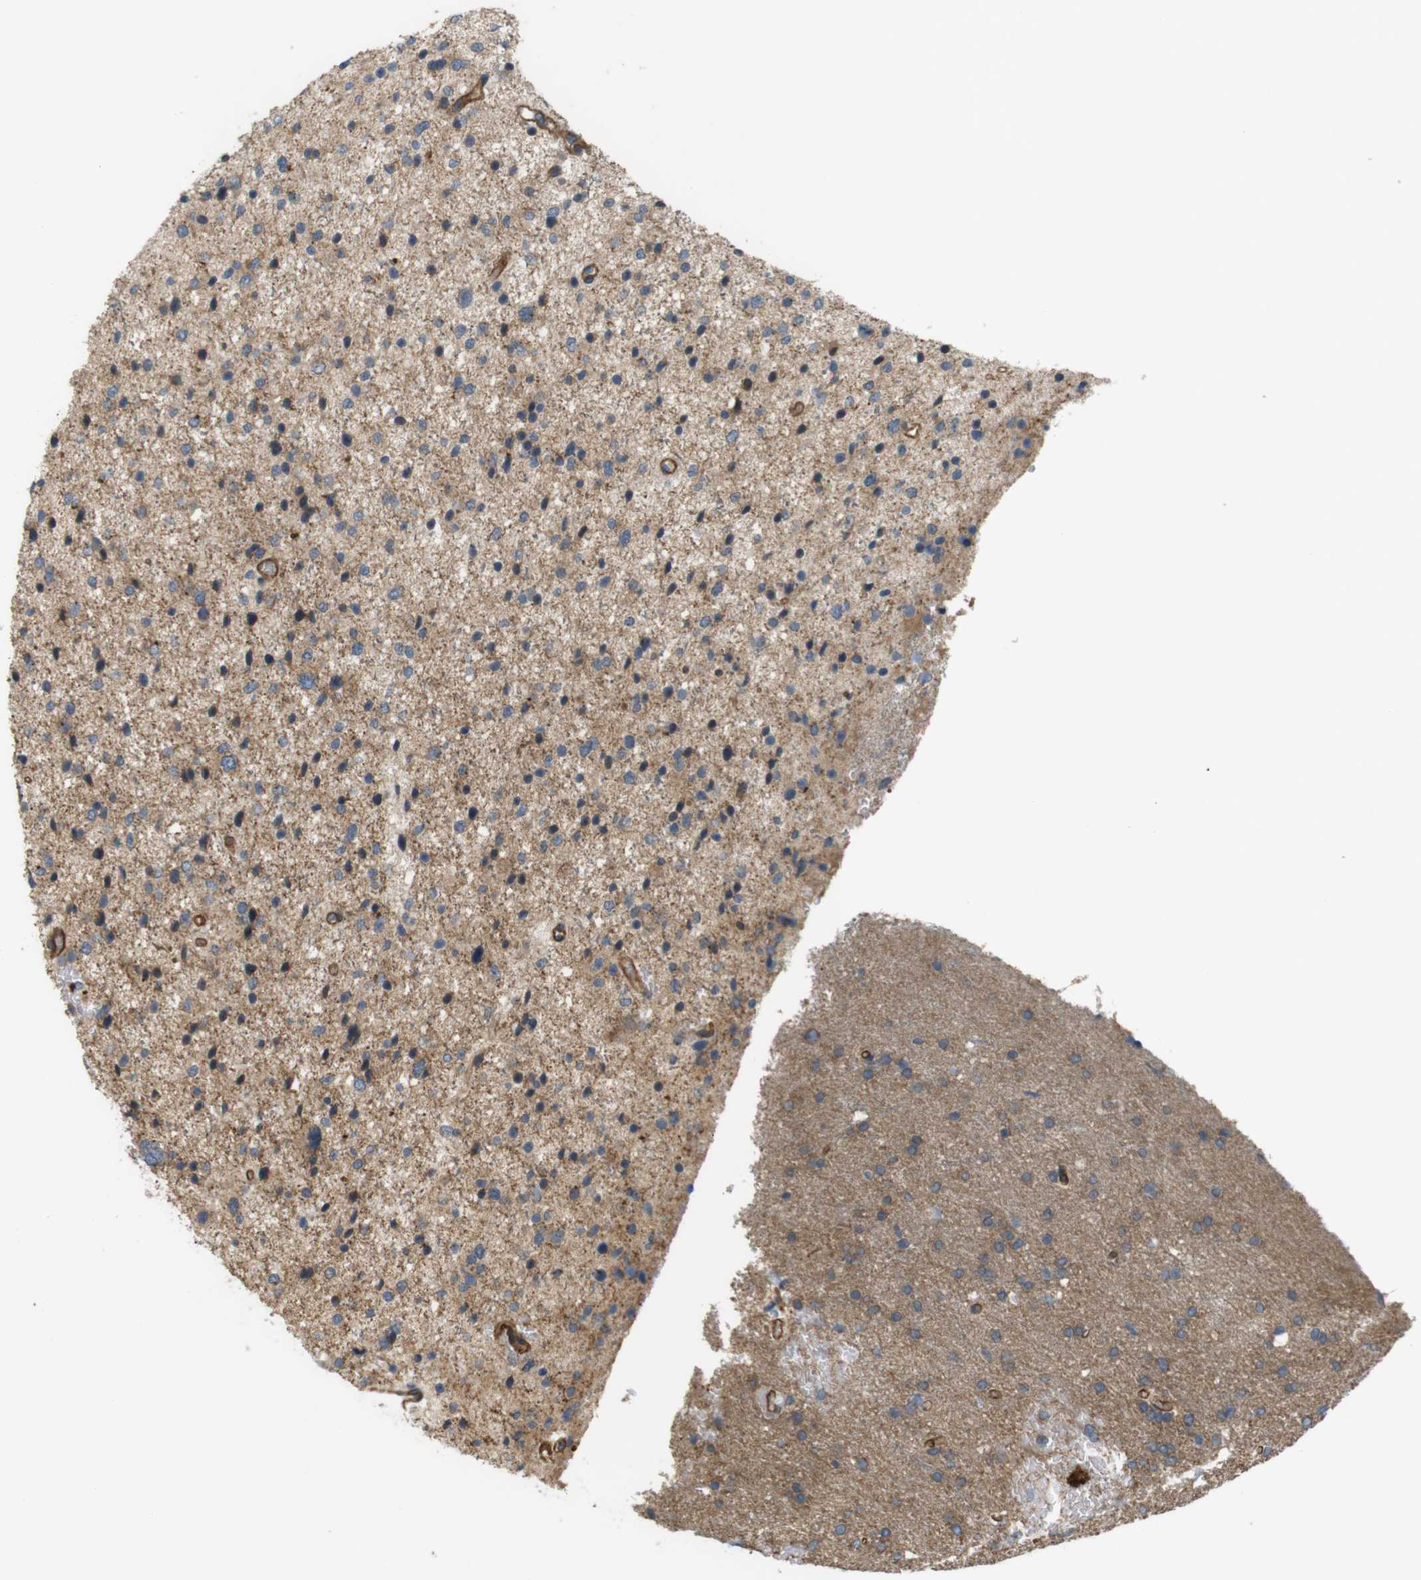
{"staining": {"intensity": "weak", "quantity": ">75%", "location": "cytoplasmic/membranous"}, "tissue": "glioma", "cell_type": "Tumor cells", "image_type": "cancer", "snomed": [{"axis": "morphology", "description": "Glioma, malignant, Low grade"}, {"axis": "topography", "description": "Brain"}], "caption": "Glioma stained with immunohistochemistry shows weak cytoplasmic/membranous expression in approximately >75% of tumor cells.", "gene": "BVES", "patient": {"sex": "female", "age": 37}}